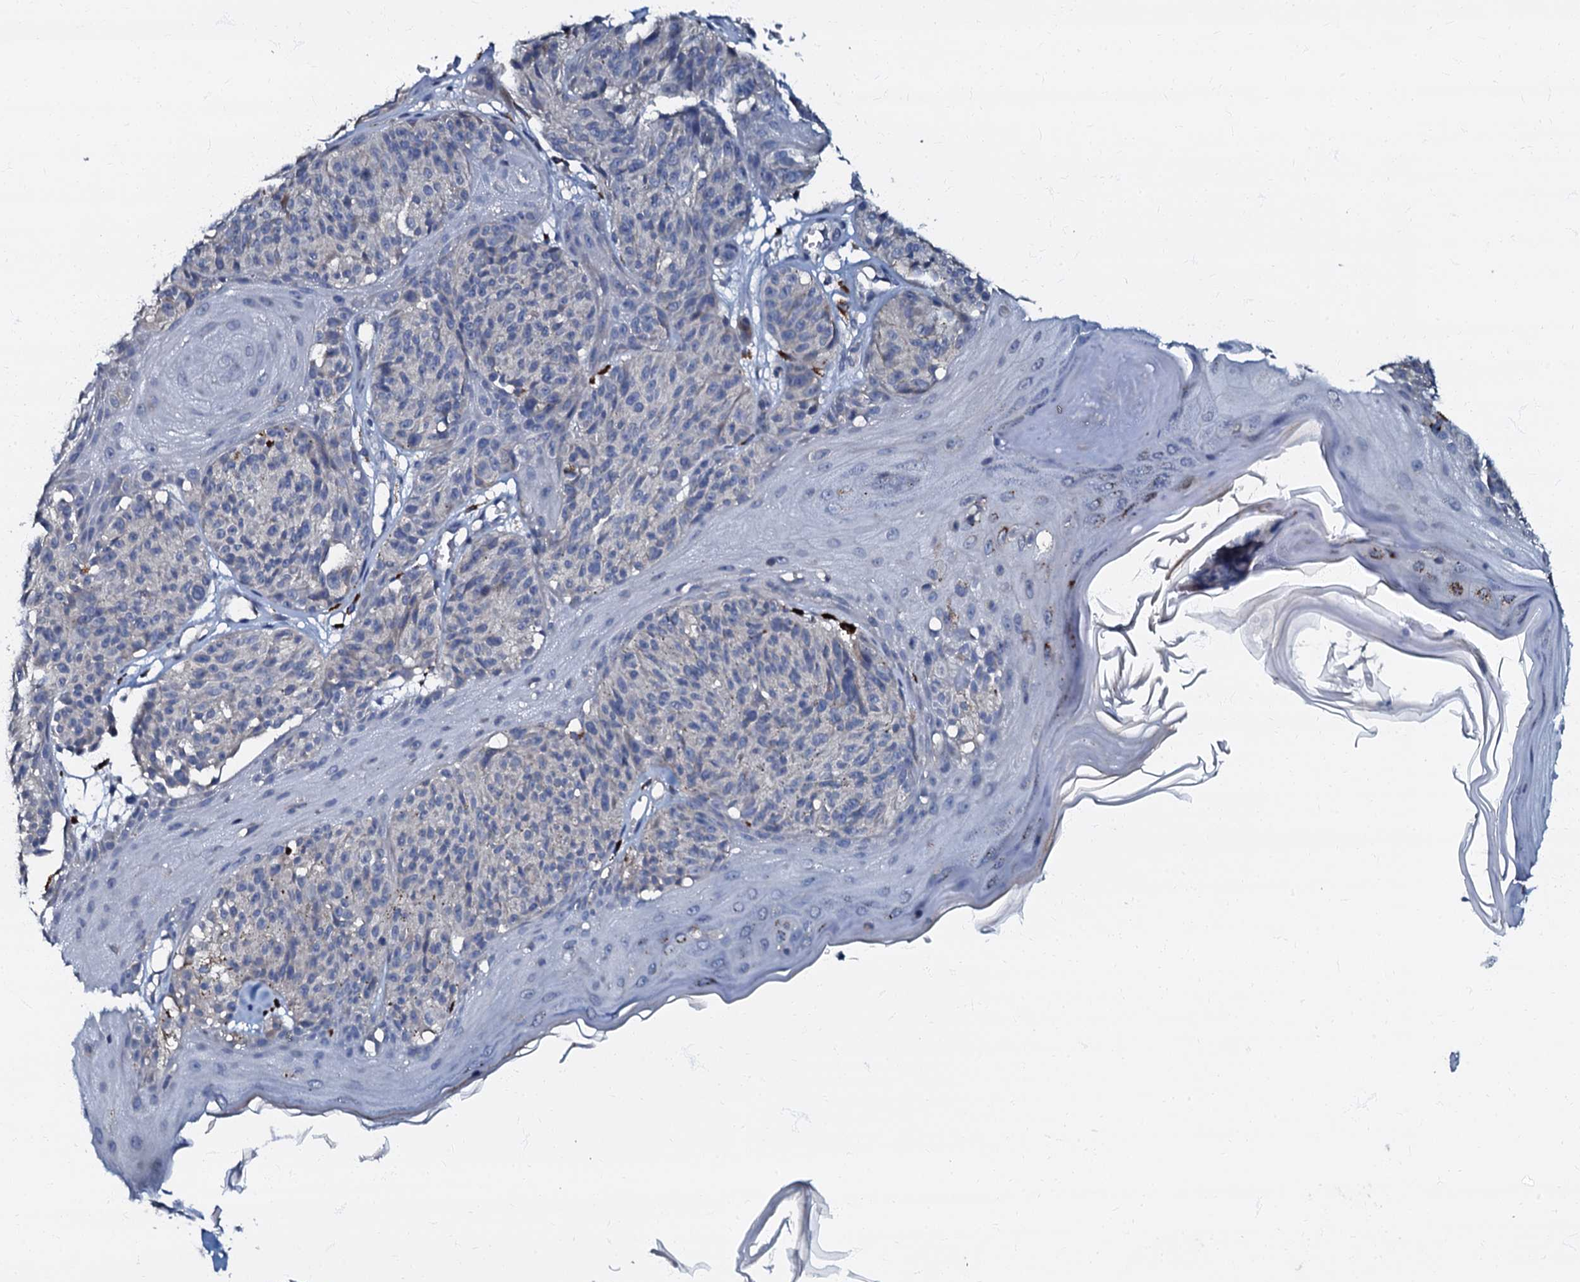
{"staining": {"intensity": "negative", "quantity": "none", "location": "none"}, "tissue": "melanoma", "cell_type": "Tumor cells", "image_type": "cancer", "snomed": [{"axis": "morphology", "description": "Malignant melanoma, NOS"}, {"axis": "topography", "description": "Skin"}], "caption": "This is an immunohistochemistry (IHC) image of human melanoma. There is no positivity in tumor cells.", "gene": "OLAH", "patient": {"sex": "male", "age": 83}}